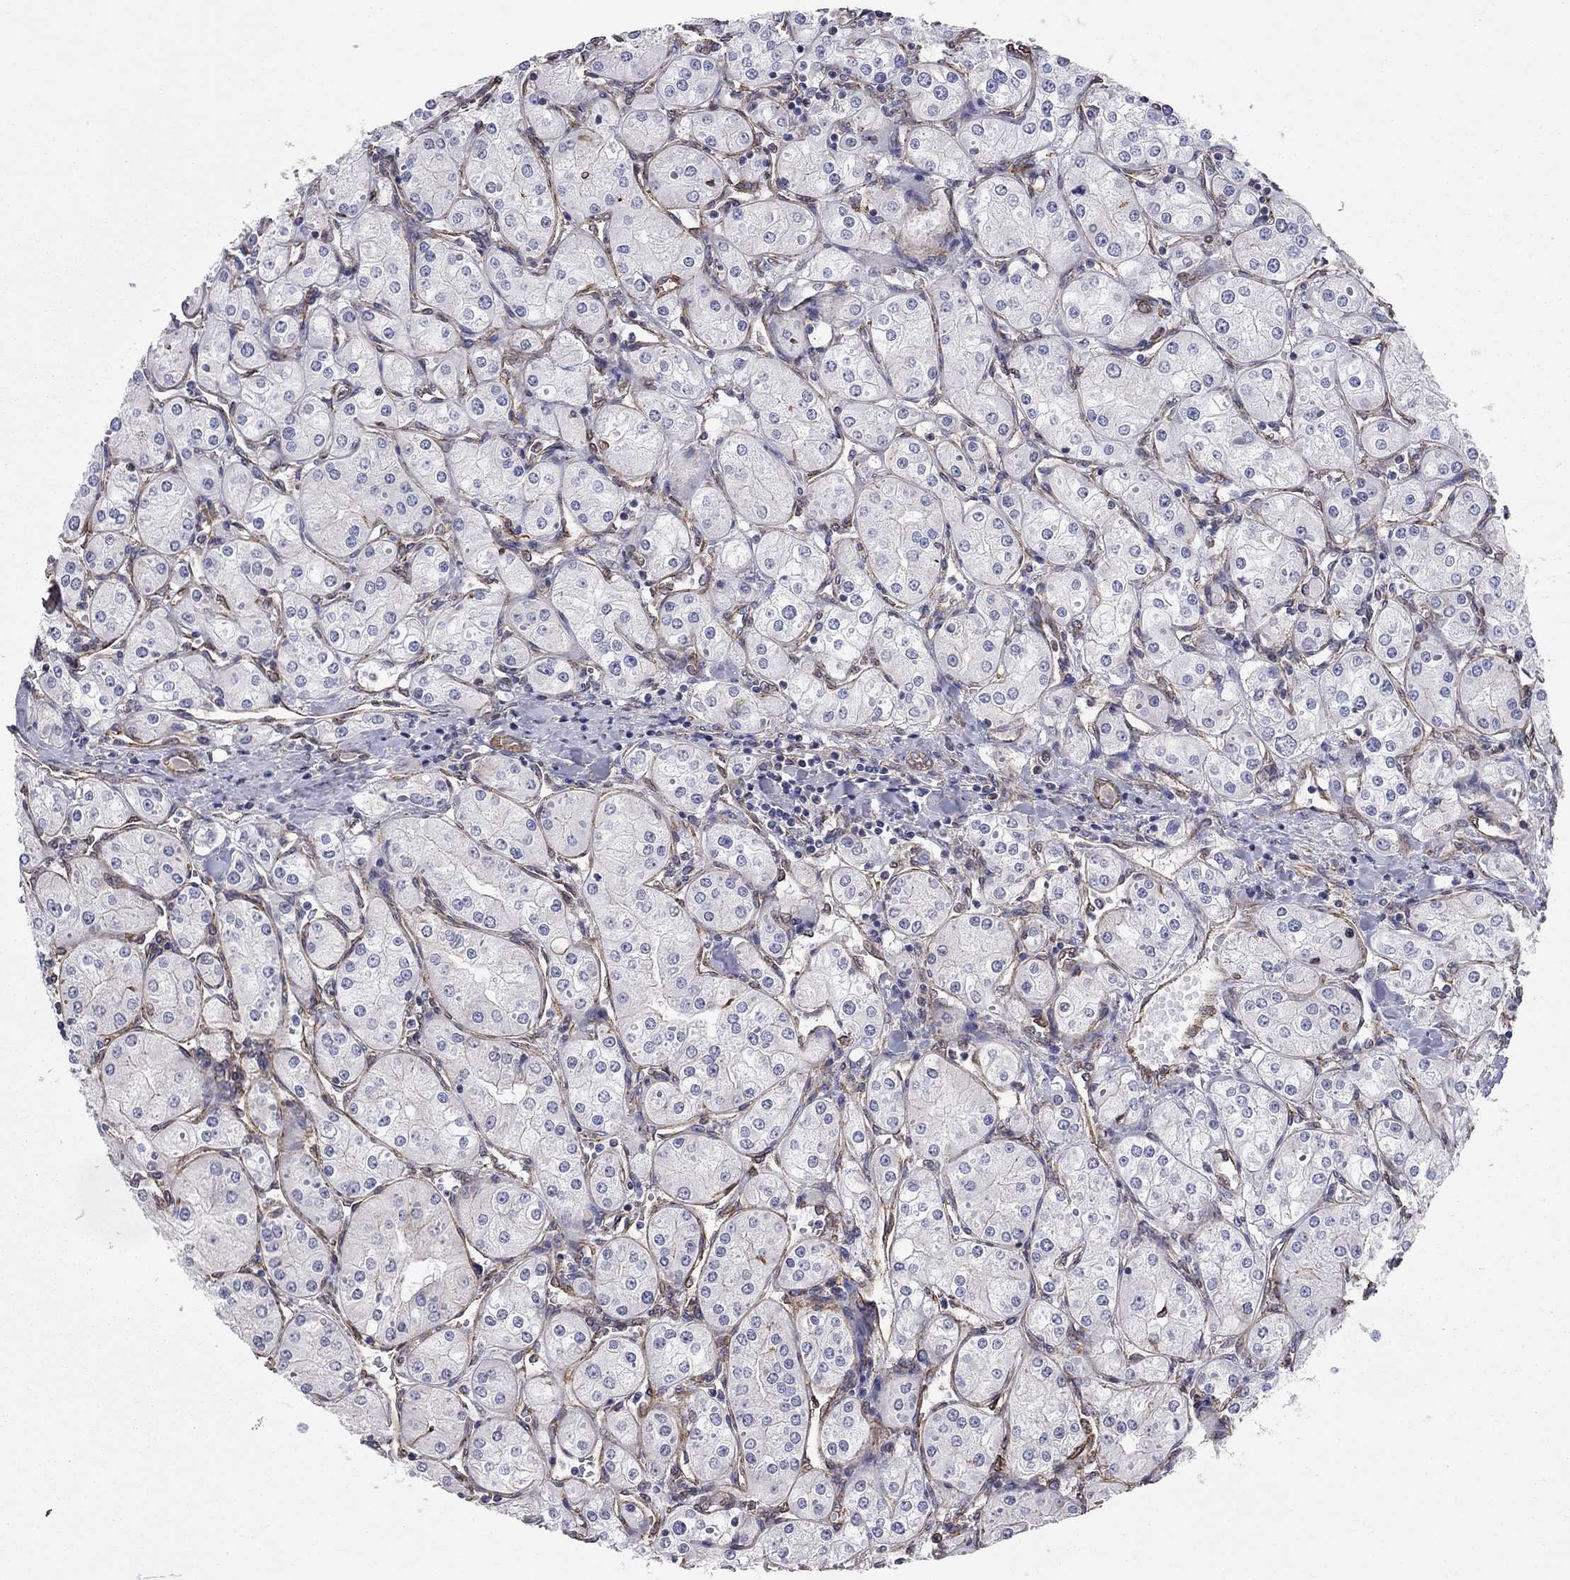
{"staining": {"intensity": "moderate", "quantity": "<25%", "location": "cytoplasmic/membranous"}, "tissue": "renal cancer", "cell_type": "Tumor cells", "image_type": "cancer", "snomed": [{"axis": "morphology", "description": "Adenocarcinoma, NOS"}, {"axis": "topography", "description": "Kidney"}], "caption": "The histopathology image demonstrates a brown stain indicating the presence of a protein in the cytoplasmic/membranous of tumor cells in renal cancer (adenocarcinoma).", "gene": "BICDL2", "patient": {"sex": "male", "age": 77}}